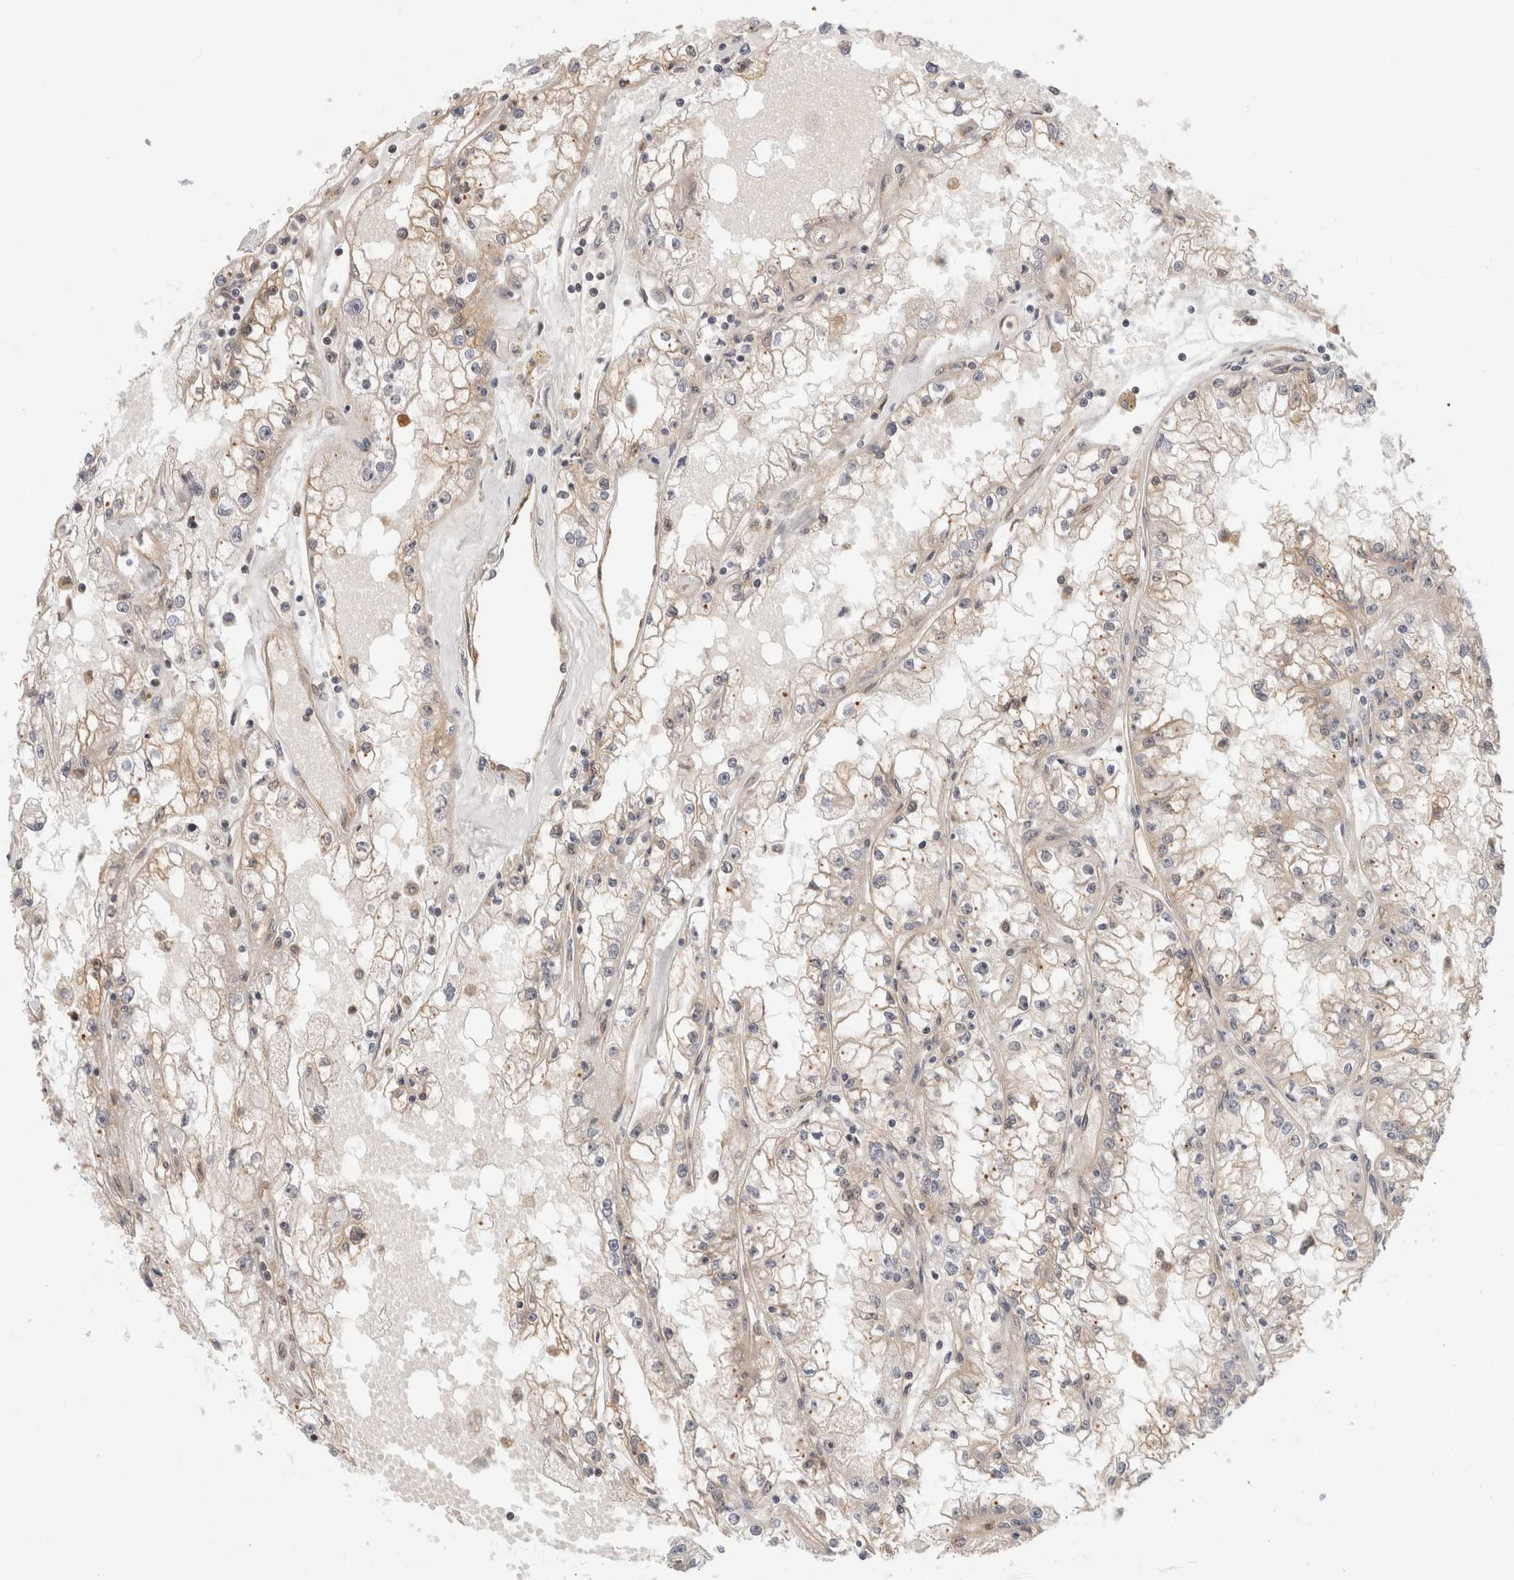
{"staining": {"intensity": "weak", "quantity": "25%-75%", "location": "cytoplasmic/membranous"}, "tissue": "renal cancer", "cell_type": "Tumor cells", "image_type": "cancer", "snomed": [{"axis": "morphology", "description": "Adenocarcinoma, NOS"}, {"axis": "topography", "description": "Kidney"}], "caption": "IHC (DAB (3,3'-diaminobenzidine)) staining of human adenocarcinoma (renal) exhibits weak cytoplasmic/membranous protein positivity in about 25%-75% of tumor cells.", "gene": "OTUD6B", "patient": {"sex": "male", "age": 56}}